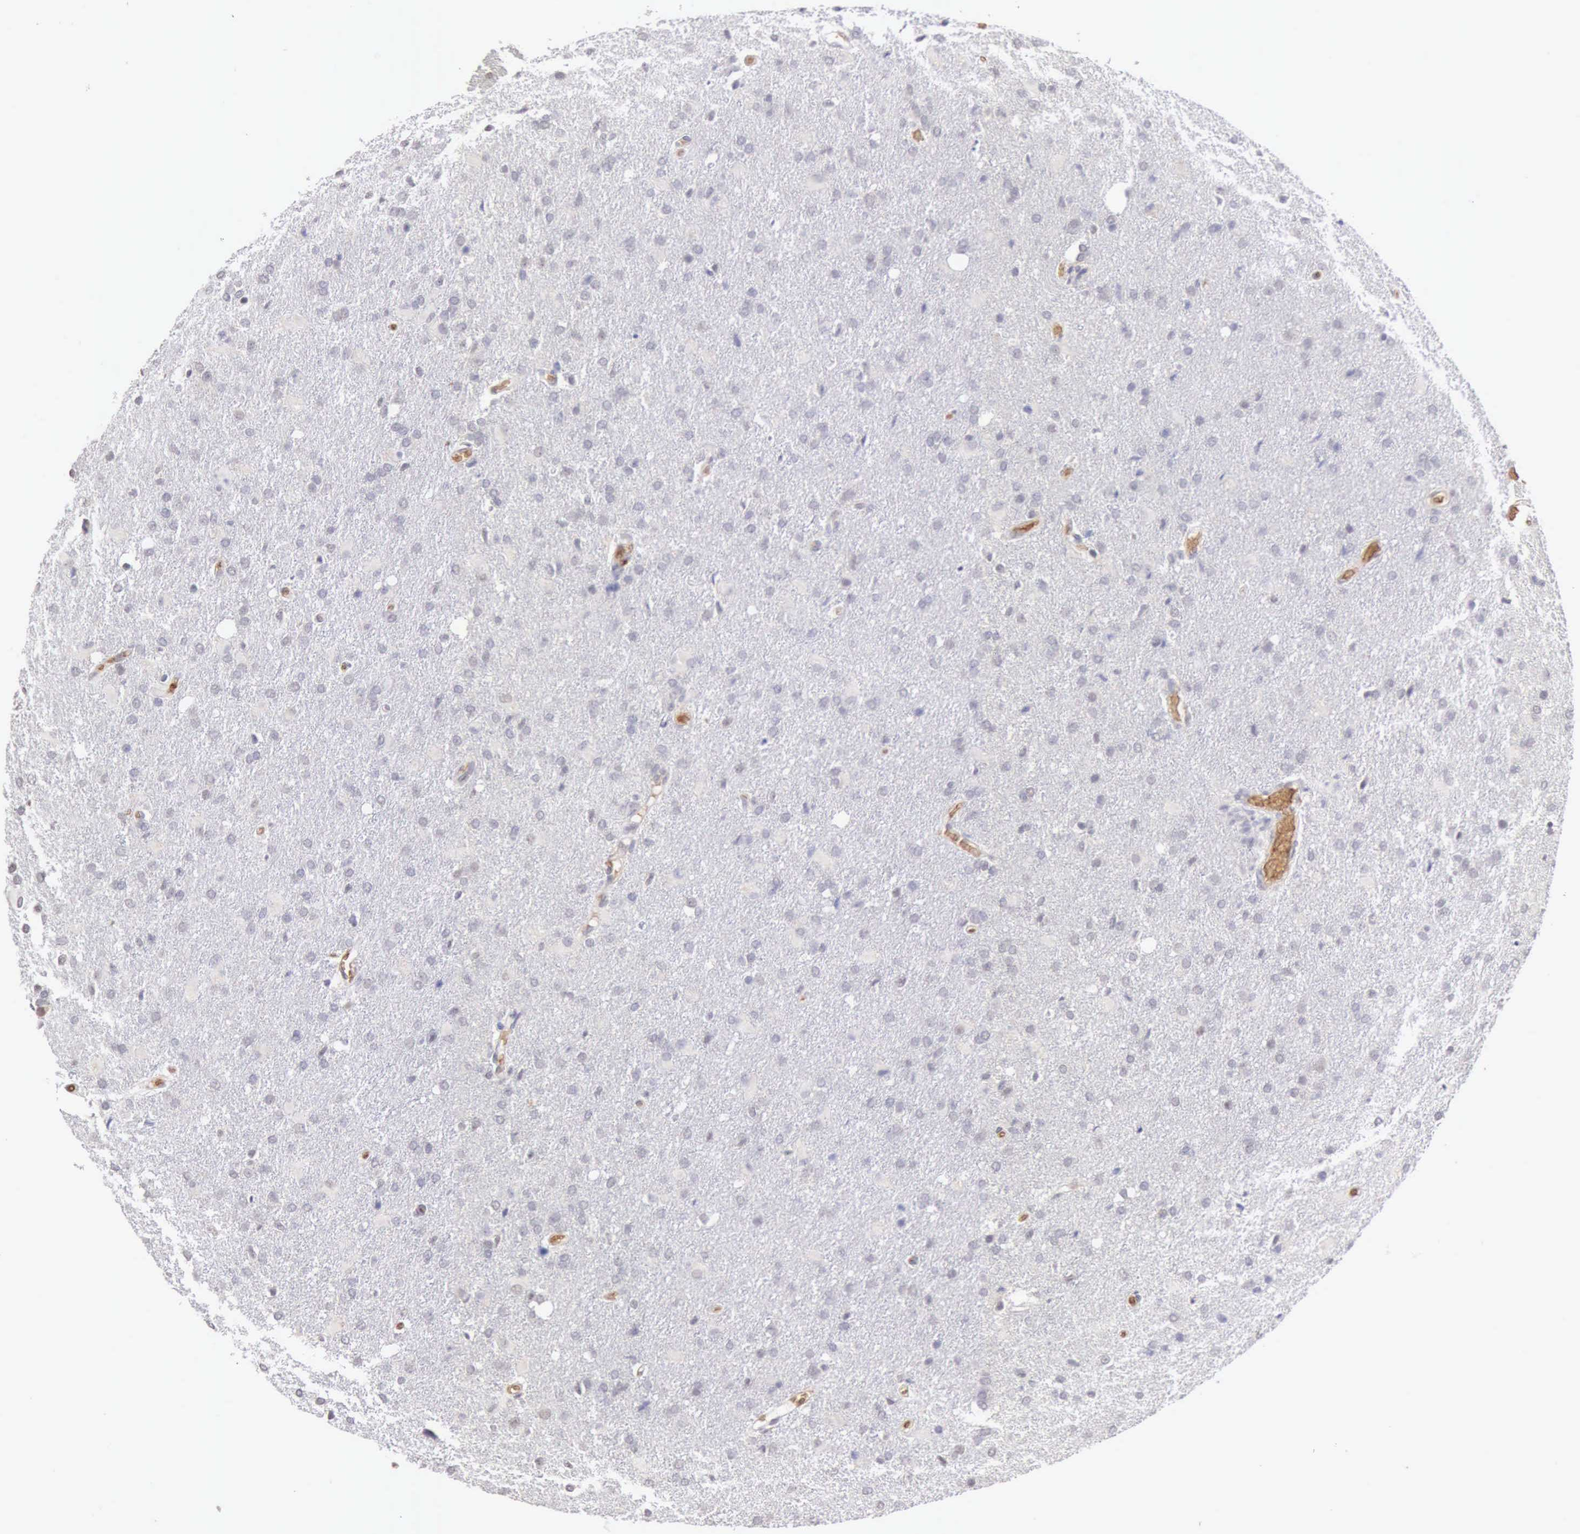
{"staining": {"intensity": "negative", "quantity": "none", "location": "none"}, "tissue": "glioma", "cell_type": "Tumor cells", "image_type": "cancer", "snomed": [{"axis": "morphology", "description": "Glioma, malignant, High grade"}, {"axis": "topography", "description": "Brain"}], "caption": "The image shows no staining of tumor cells in malignant glioma (high-grade).", "gene": "CFI", "patient": {"sex": "male", "age": 68}}